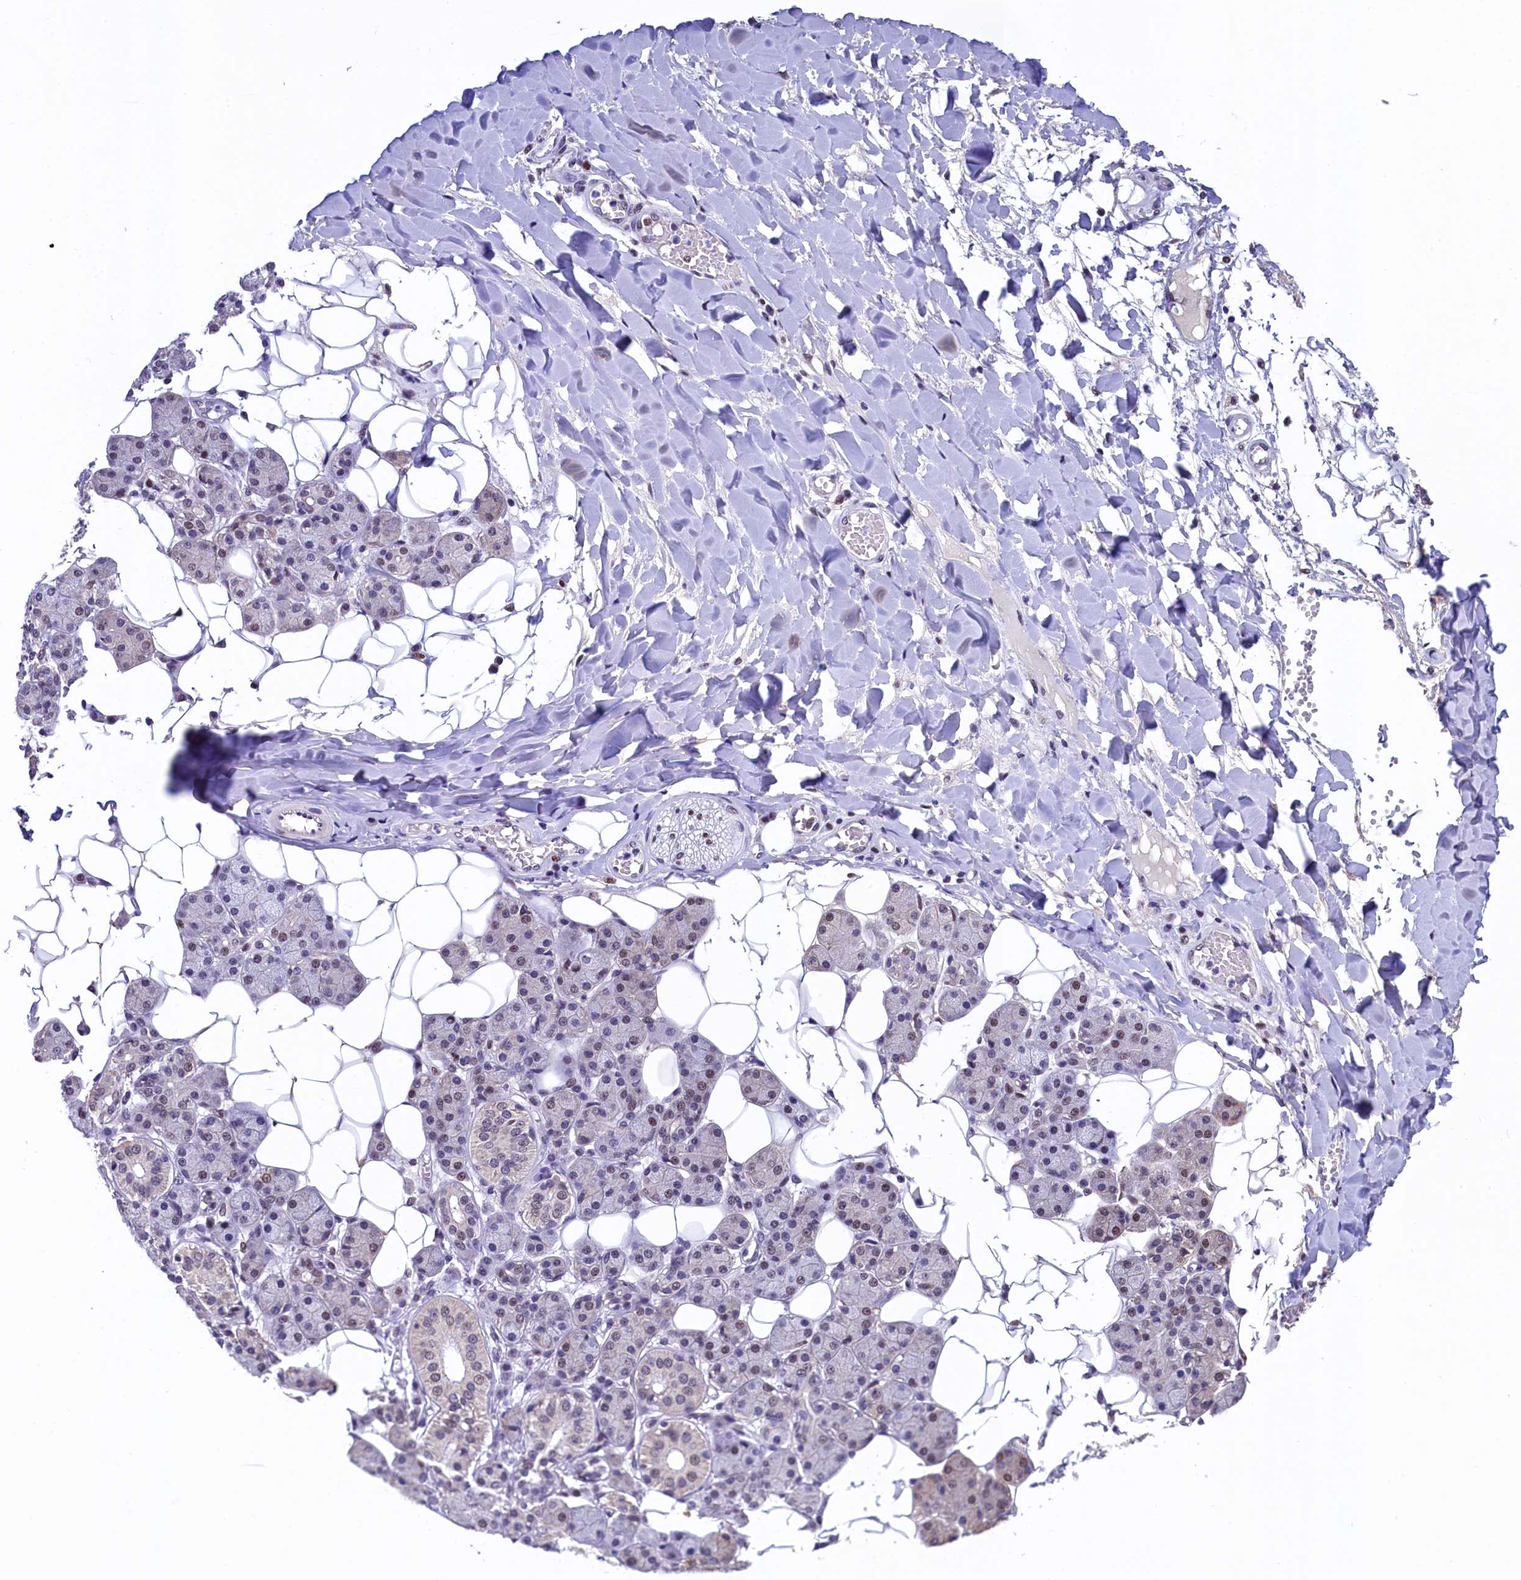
{"staining": {"intensity": "moderate", "quantity": "<25%", "location": "nuclear"}, "tissue": "salivary gland", "cell_type": "Glandular cells", "image_type": "normal", "snomed": [{"axis": "morphology", "description": "Normal tissue, NOS"}, {"axis": "topography", "description": "Salivary gland"}], "caption": "Immunohistochemistry (DAB) staining of unremarkable salivary gland exhibits moderate nuclear protein staining in approximately <25% of glandular cells. (DAB (3,3'-diaminobenzidine) IHC with brightfield microscopy, high magnification).", "gene": "HECTD4", "patient": {"sex": "female", "age": 33}}